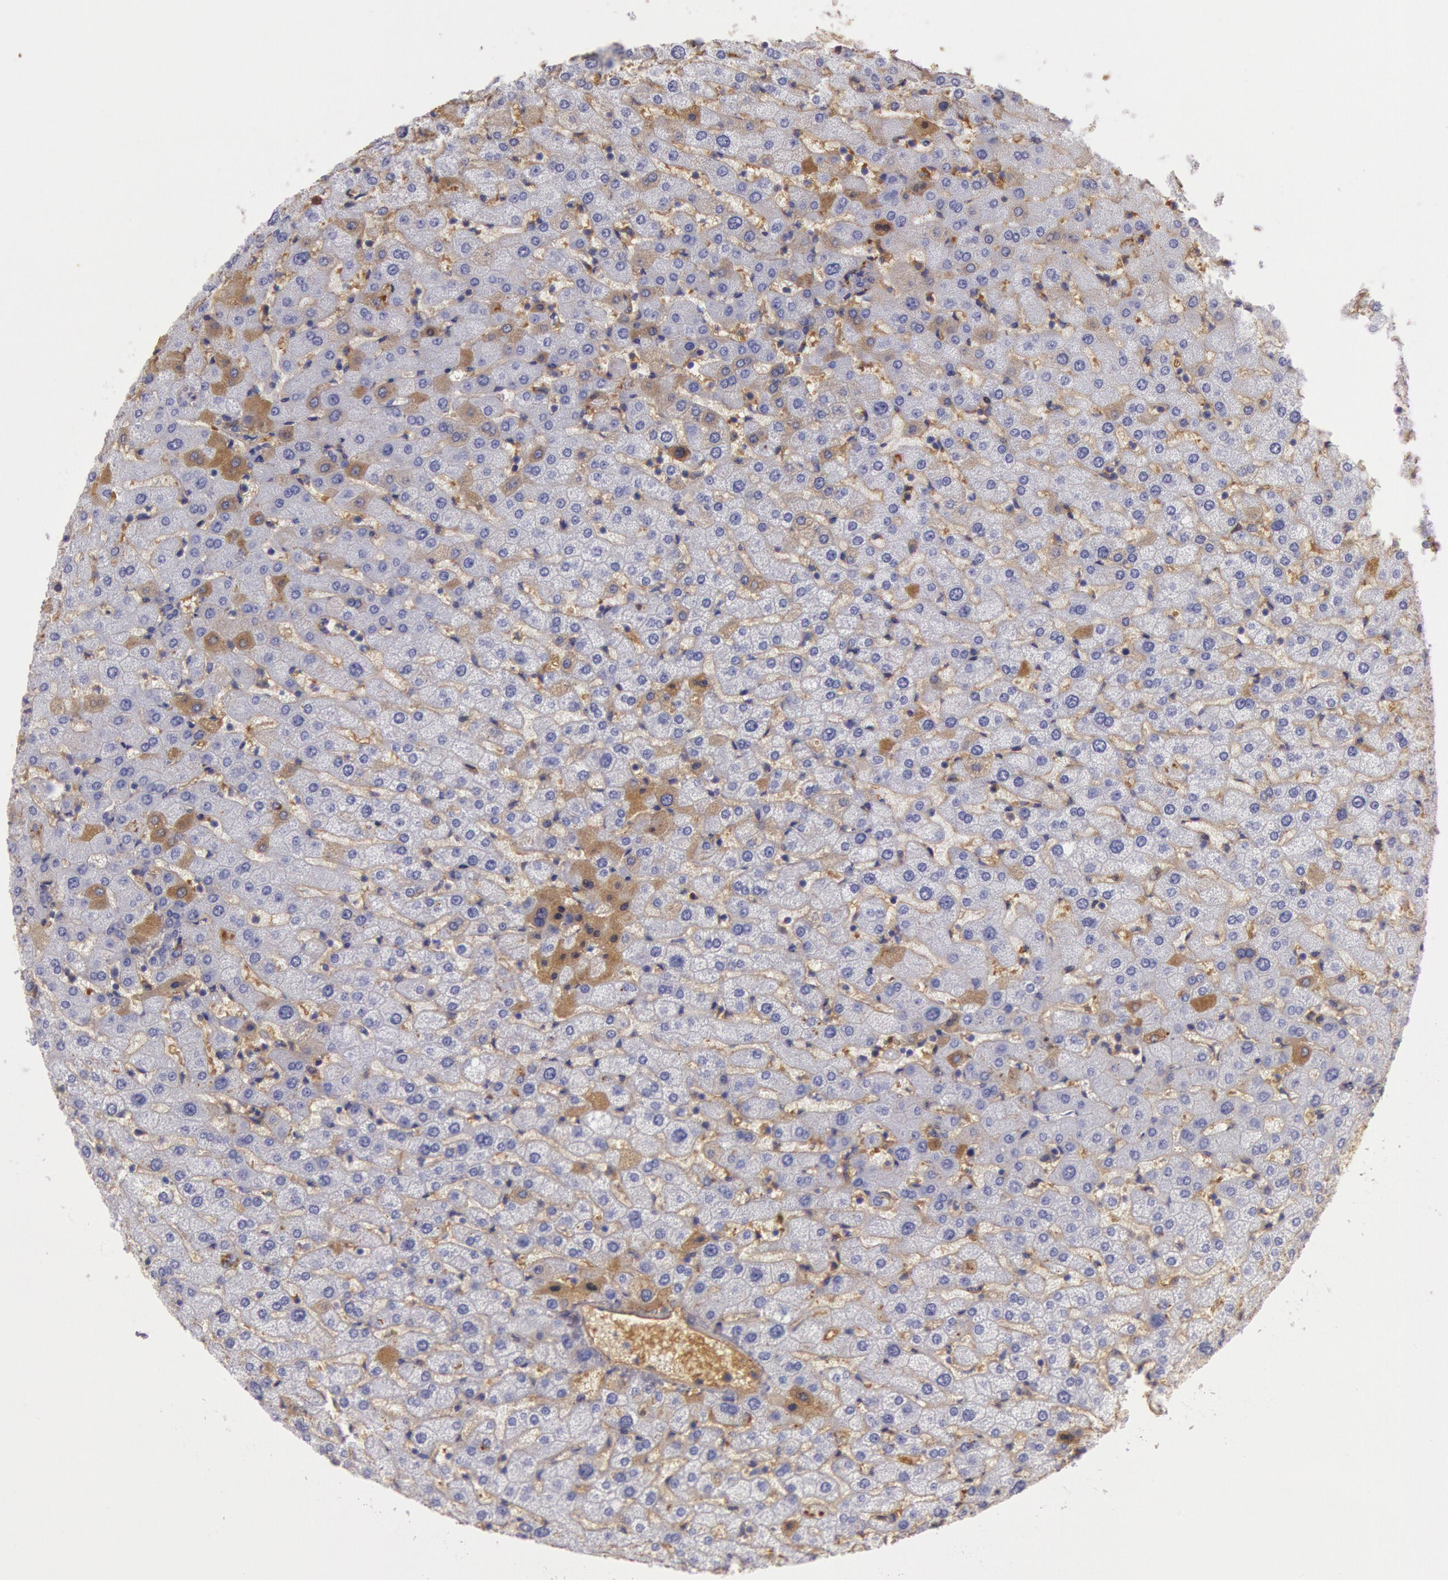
{"staining": {"intensity": "weak", "quantity": "<25%", "location": "cytoplasmic/membranous"}, "tissue": "liver", "cell_type": "Cholangiocytes", "image_type": "normal", "snomed": [{"axis": "morphology", "description": "Normal tissue, NOS"}, {"axis": "morphology", "description": "Fibrosis, NOS"}, {"axis": "topography", "description": "Liver"}], "caption": "Immunohistochemistry (IHC) of benign liver reveals no positivity in cholangiocytes. (Stains: DAB (3,3'-diaminobenzidine) IHC with hematoxylin counter stain, Microscopy: brightfield microscopy at high magnification).", "gene": "IGHG1", "patient": {"sex": "female", "age": 29}}